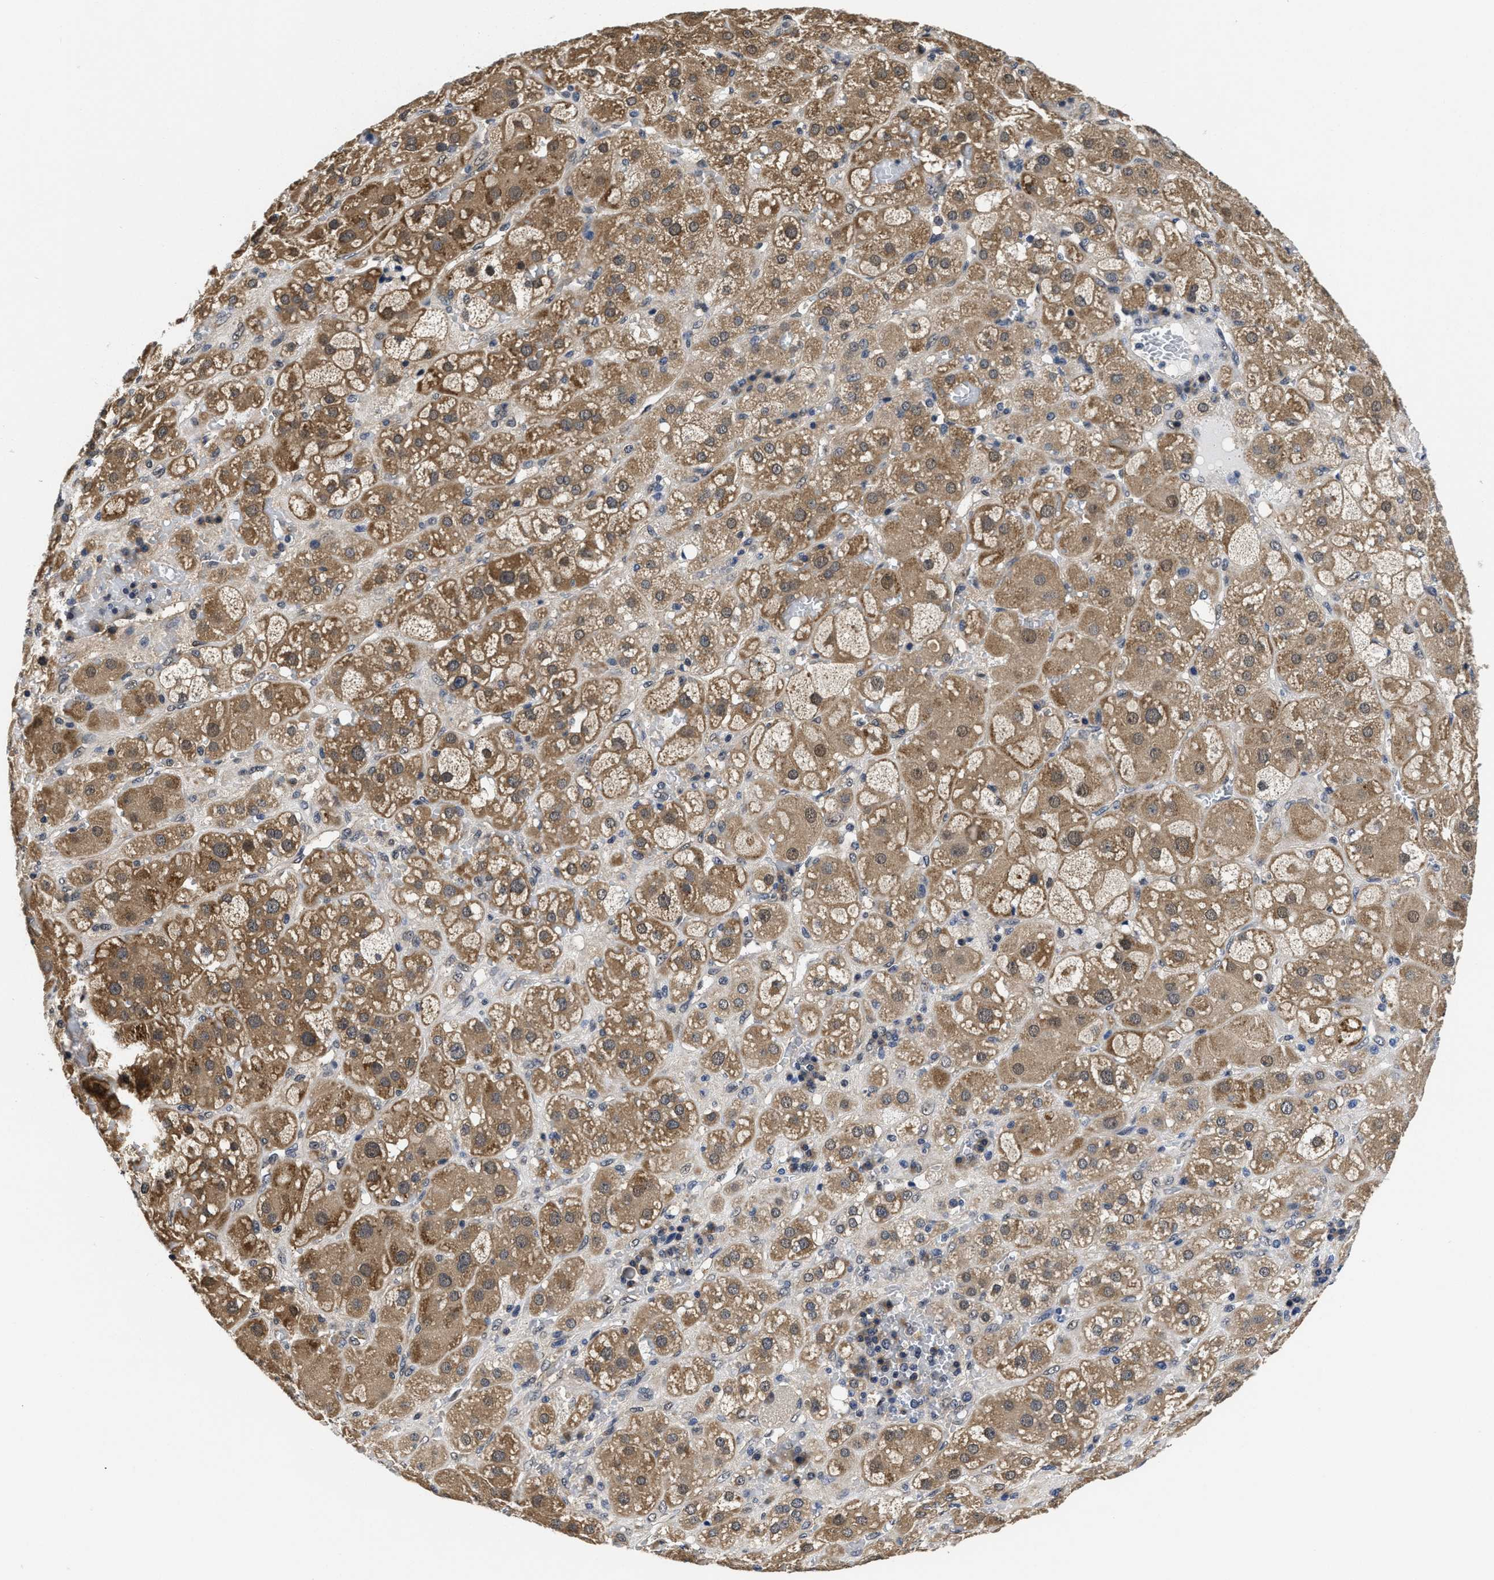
{"staining": {"intensity": "moderate", "quantity": ">75%", "location": "cytoplasmic/membranous,nuclear"}, "tissue": "adrenal gland", "cell_type": "Glandular cells", "image_type": "normal", "snomed": [{"axis": "morphology", "description": "Normal tissue, NOS"}, {"axis": "topography", "description": "Adrenal gland"}], "caption": "High-power microscopy captured an immunohistochemistry photomicrograph of benign adrenal gland, revealing moderate cytoplasmic/membranous,nuclear staining in about >75% of glandular cells.", "gene": "MCOLN2", "patient": {"sex": "female", "age": 47}}